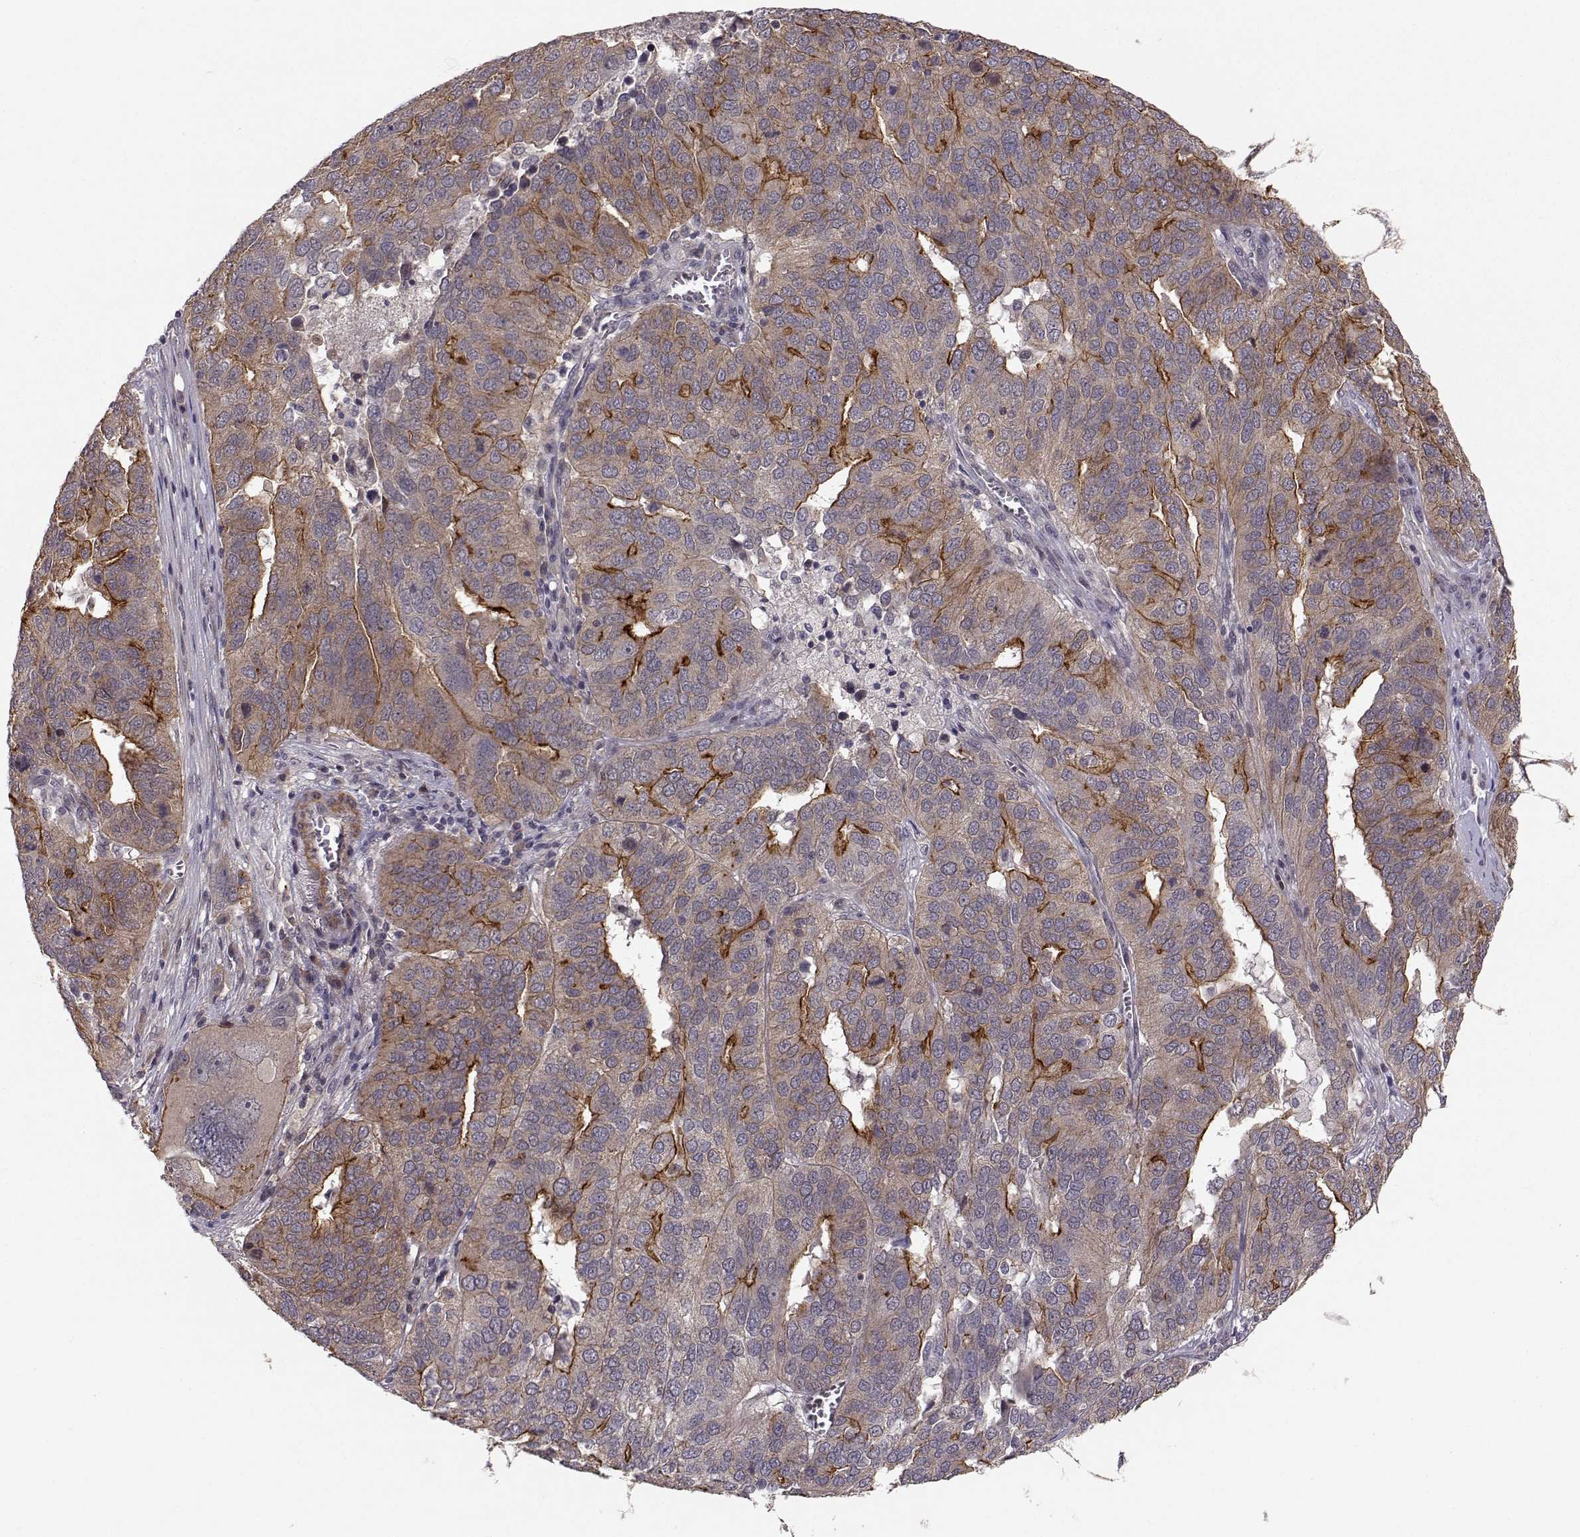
{"staining": {"intensity": "moderate", "quantity": "<25%", "location": "cytoplasmic/membranous"}, "tissue": "ovarian cancer", "cell_type": "Tumor cells", "image_type": "cancer", "snomed": [{"axis": "morphology", "description": "Carcinoma, endometroid"}, {"axis": "topography", "description": "Soft tissue"}, {"axis": "topography", "description": "Ovary"}], "caption": "Ovarian endometroid carcinoma stained for a protein (brown) displays moderate cytoplasmic/membranous positive expression in approximately <25% of tumor cells.", "gene": "PLEKHG3", "patient": {"sex": "female", "age": 52}}